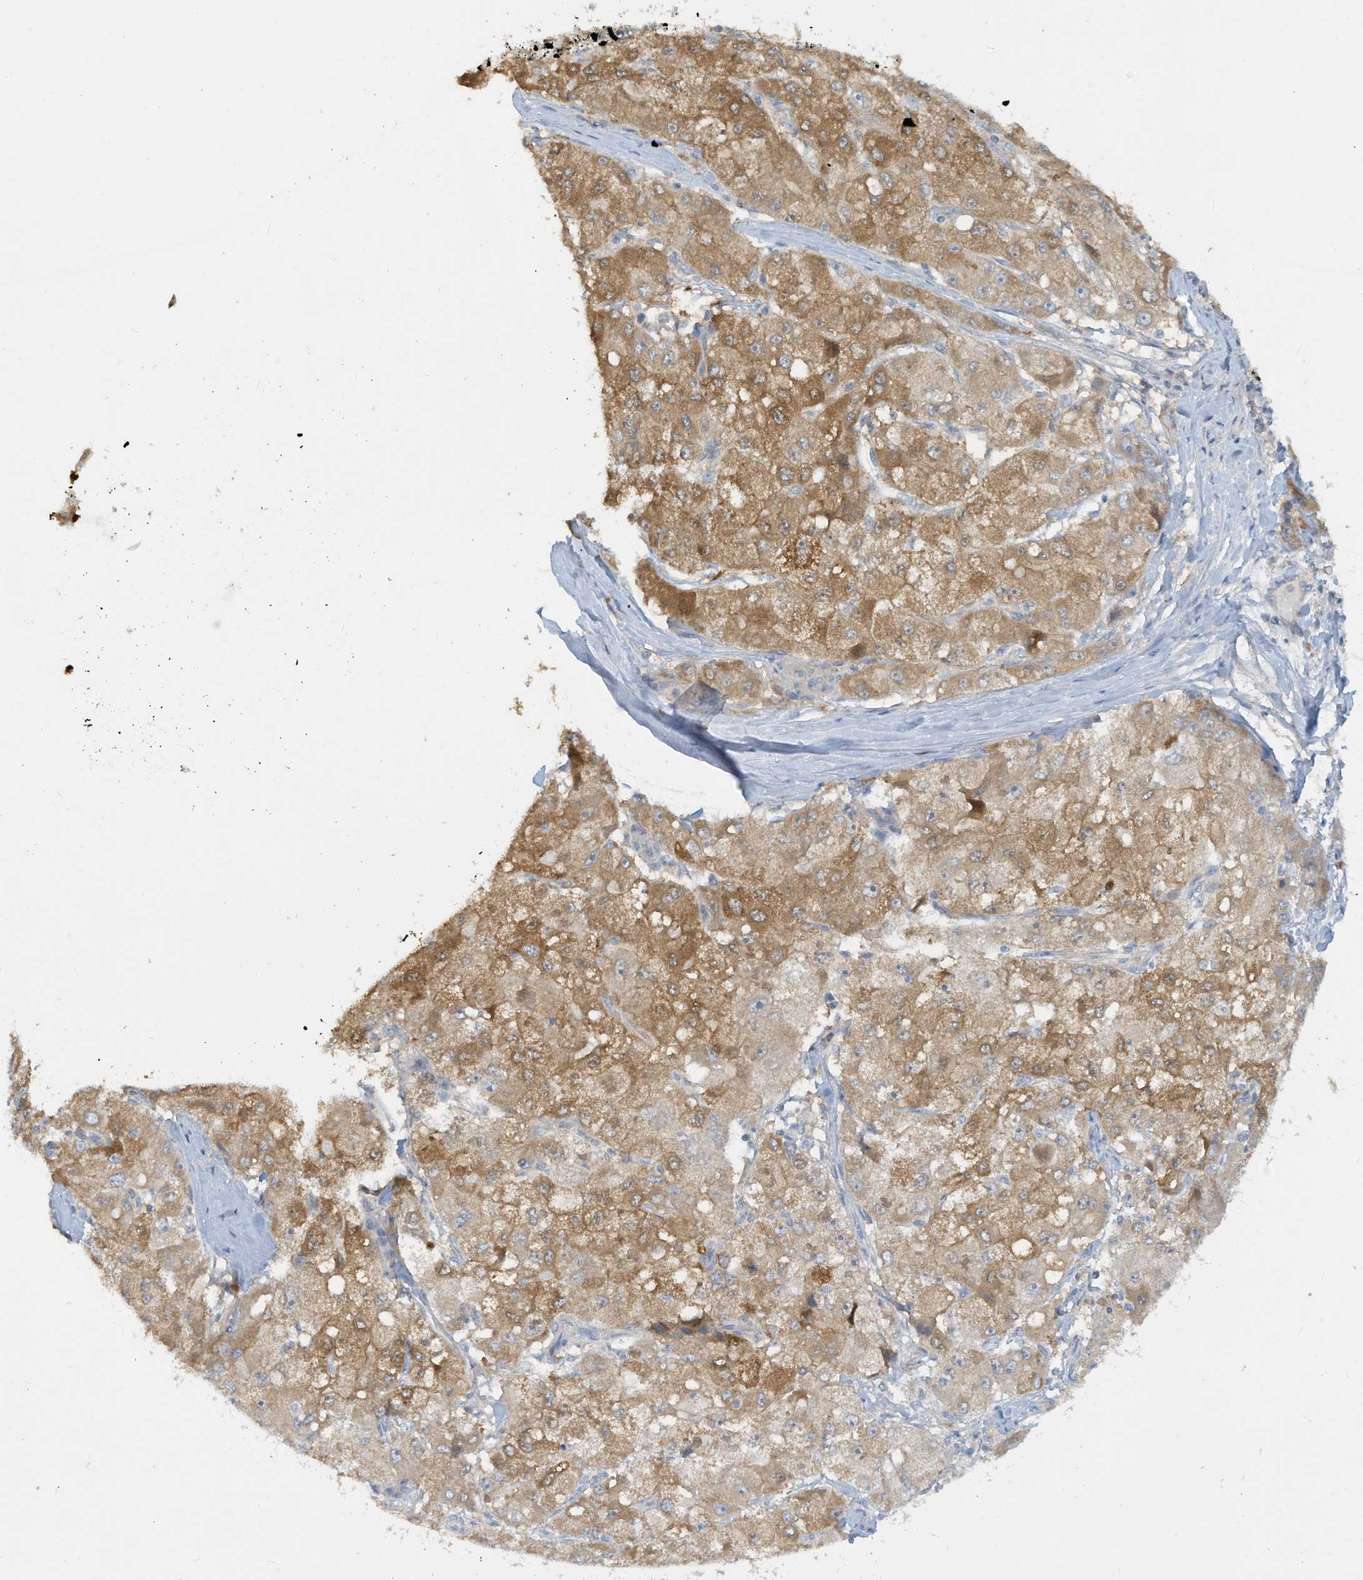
{"staining": {"intensity": "moderate", "quantity": ">75%", "location": "cytoplasmic/membranous"}, "tissue": "liver cancer", "cell_type": "Tumor cells", "image_type": "cancer", "snomed": [{"axis": "morphology", "description": "Carcinoma, Hepatocellular, NOS"}, {"axis": "topography", "description": "Liver"}], "caption": "Liver cancer (hepatocellular carcinoma) stained for a protein displays moderate cytoplasmic/membranous positivity in tumor cells.", "gene": "LRRN2", "patient": {"sex": "male", "age": 80}}